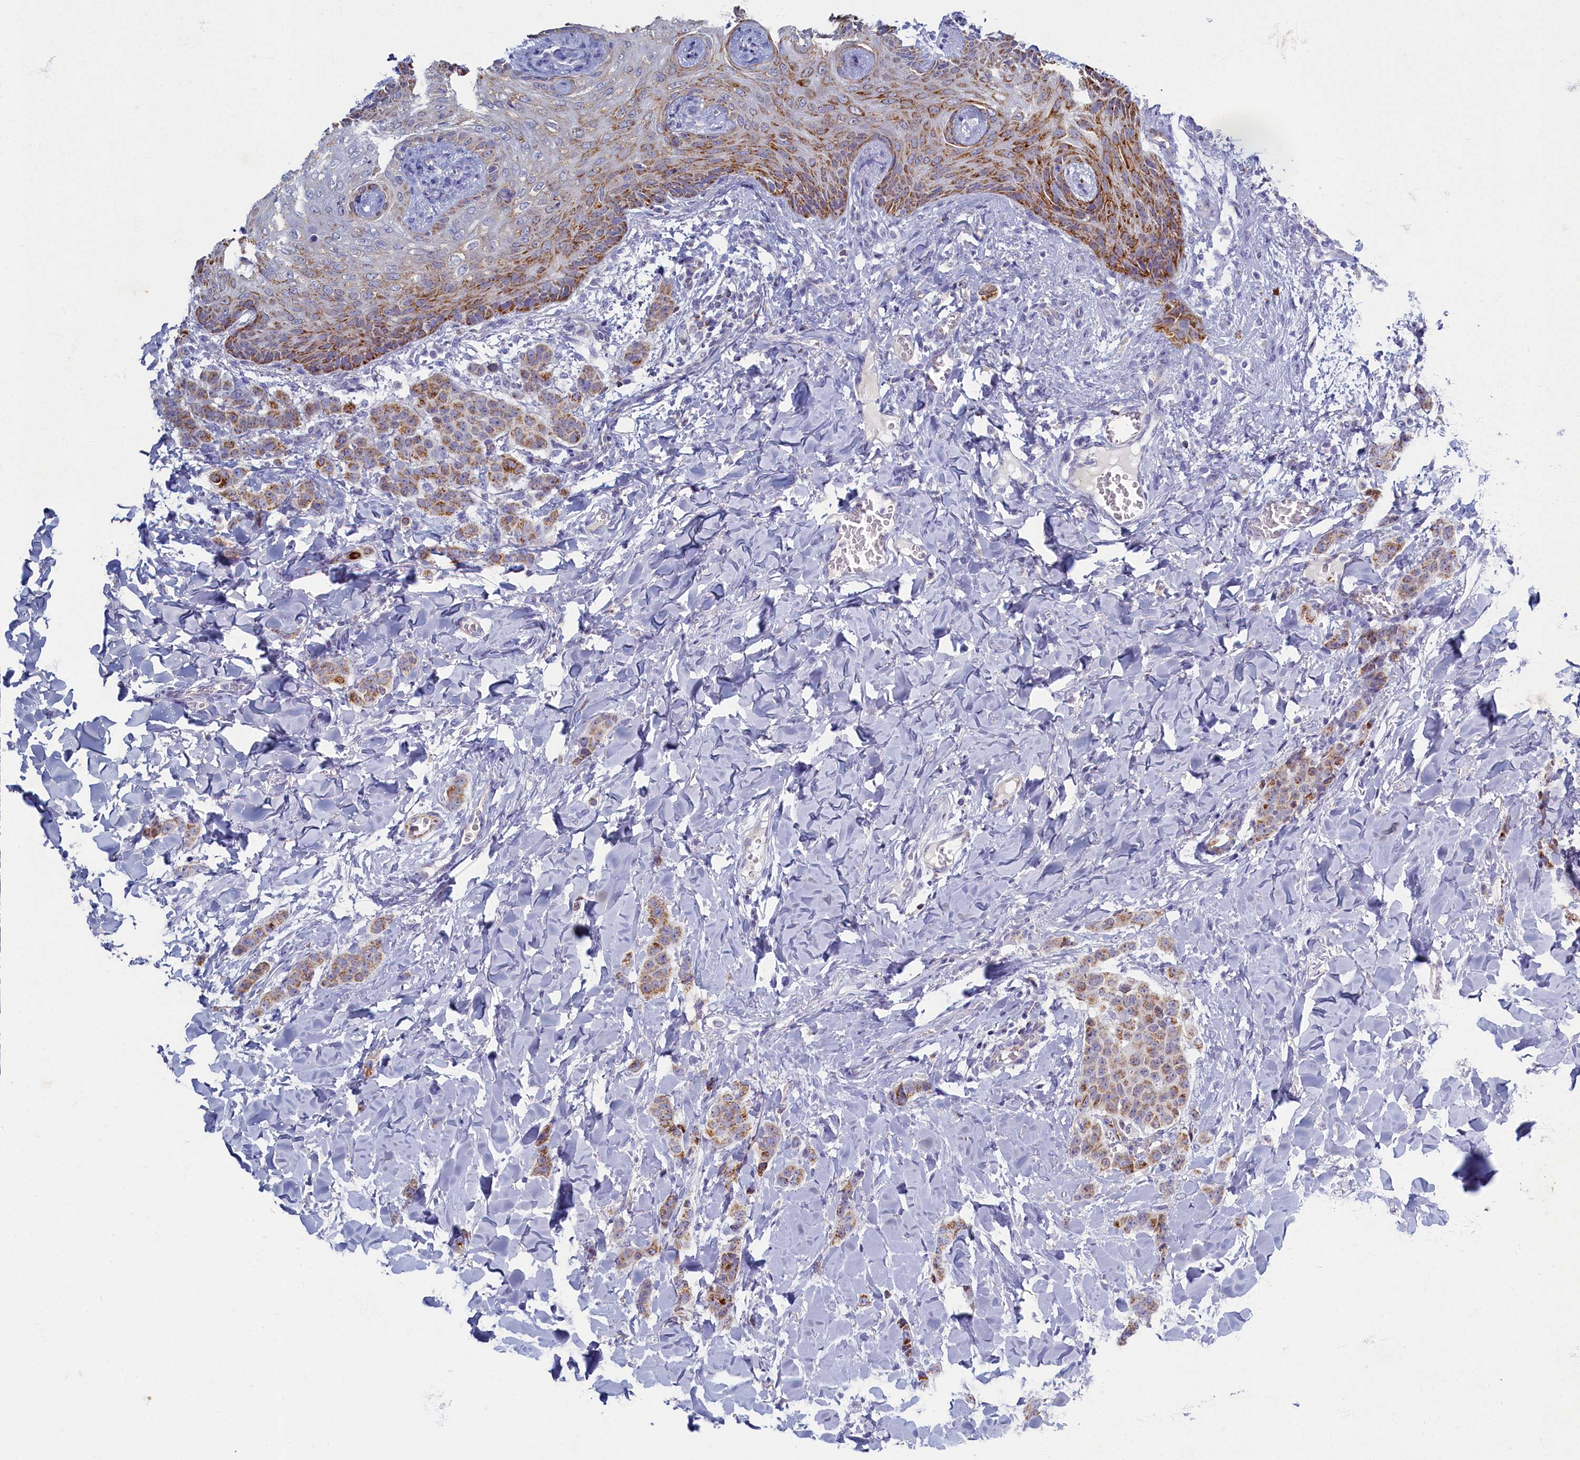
{"staining": {"intensity": "moderate", "quantity": ">75%", "location": "cytoplasmic/membranous"}, "tissue": "breast cancer", "cell_type": "Tumor cells", "image_type": "cancer", "snomed": [{"axis": "morphology", "description": "Duct carcinoma"}, {"axis": "topography", "description": "Breast"}], "caption": "Intraductal carcinoma (breast) stained with a brown dye shows moderate cytoplasmic/membranous positive staining in about >75% of tumor cells.", "gene": "OCIAD2", "patient": {"sex": "female", "age": 40}}